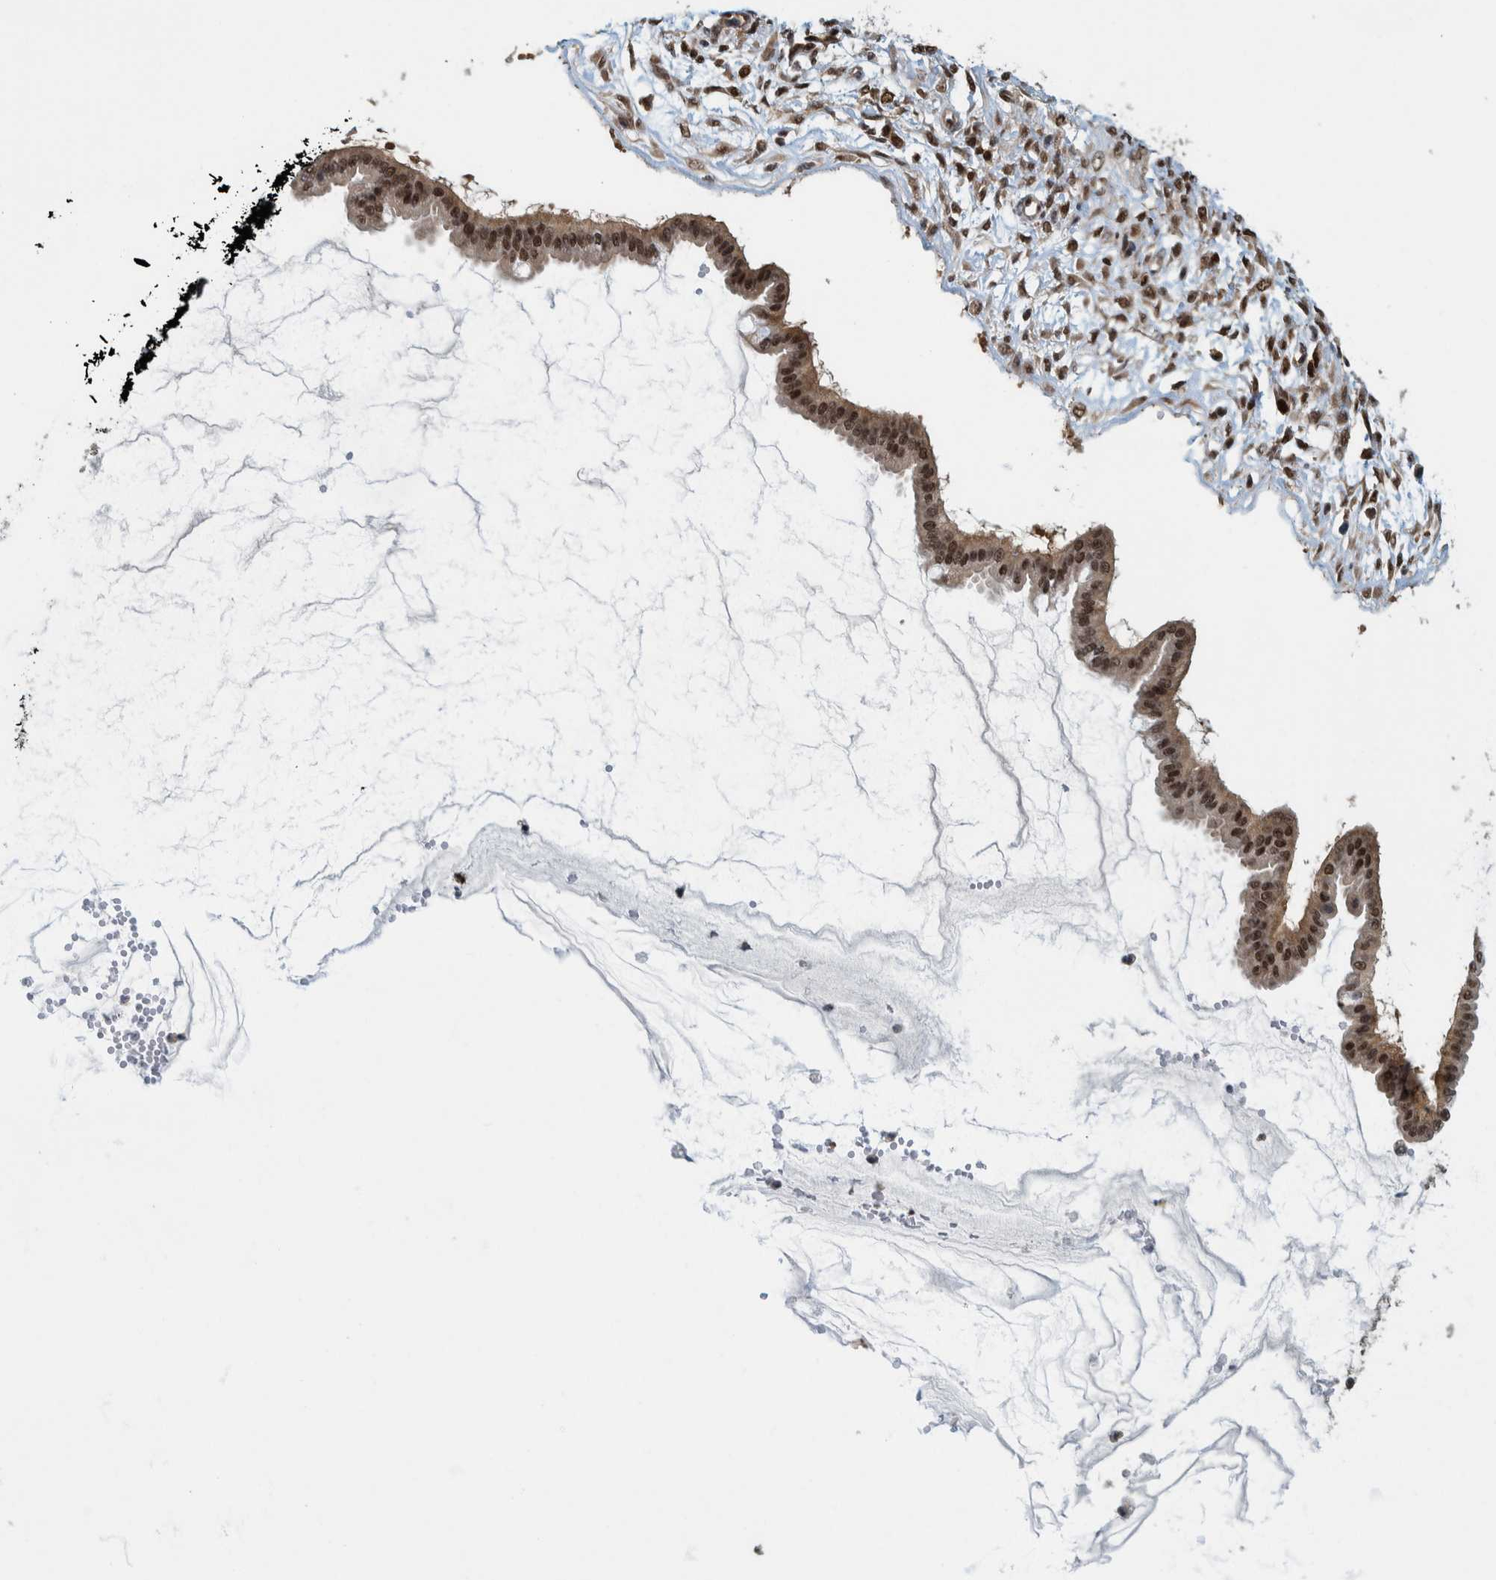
{"staining": {"intensity": "strong", "quantity": "25%-75%", "location": "nuclear"}, "tissue": "ovarian cancer", "cell_type": "Tumor cells", "image_type": "cancer", "snomed": [{"axis": "morphology", "description": "Cystadenocarcinoma, mucinous, NOS"}, {"axis": "topography", "description": "Ovary"}], "caption": "IHC image of neoplastic tissue: ovarian mucinous cystadenocarcinoma stained using immunohistochemistry (IHC) exhibits high levels of strong protein expression localized specifically in the nuclear of tumor cells, appearing as a nuclear brown color.", "gene": "COPS3", "patient": {"sex": "female", "age": 73}}